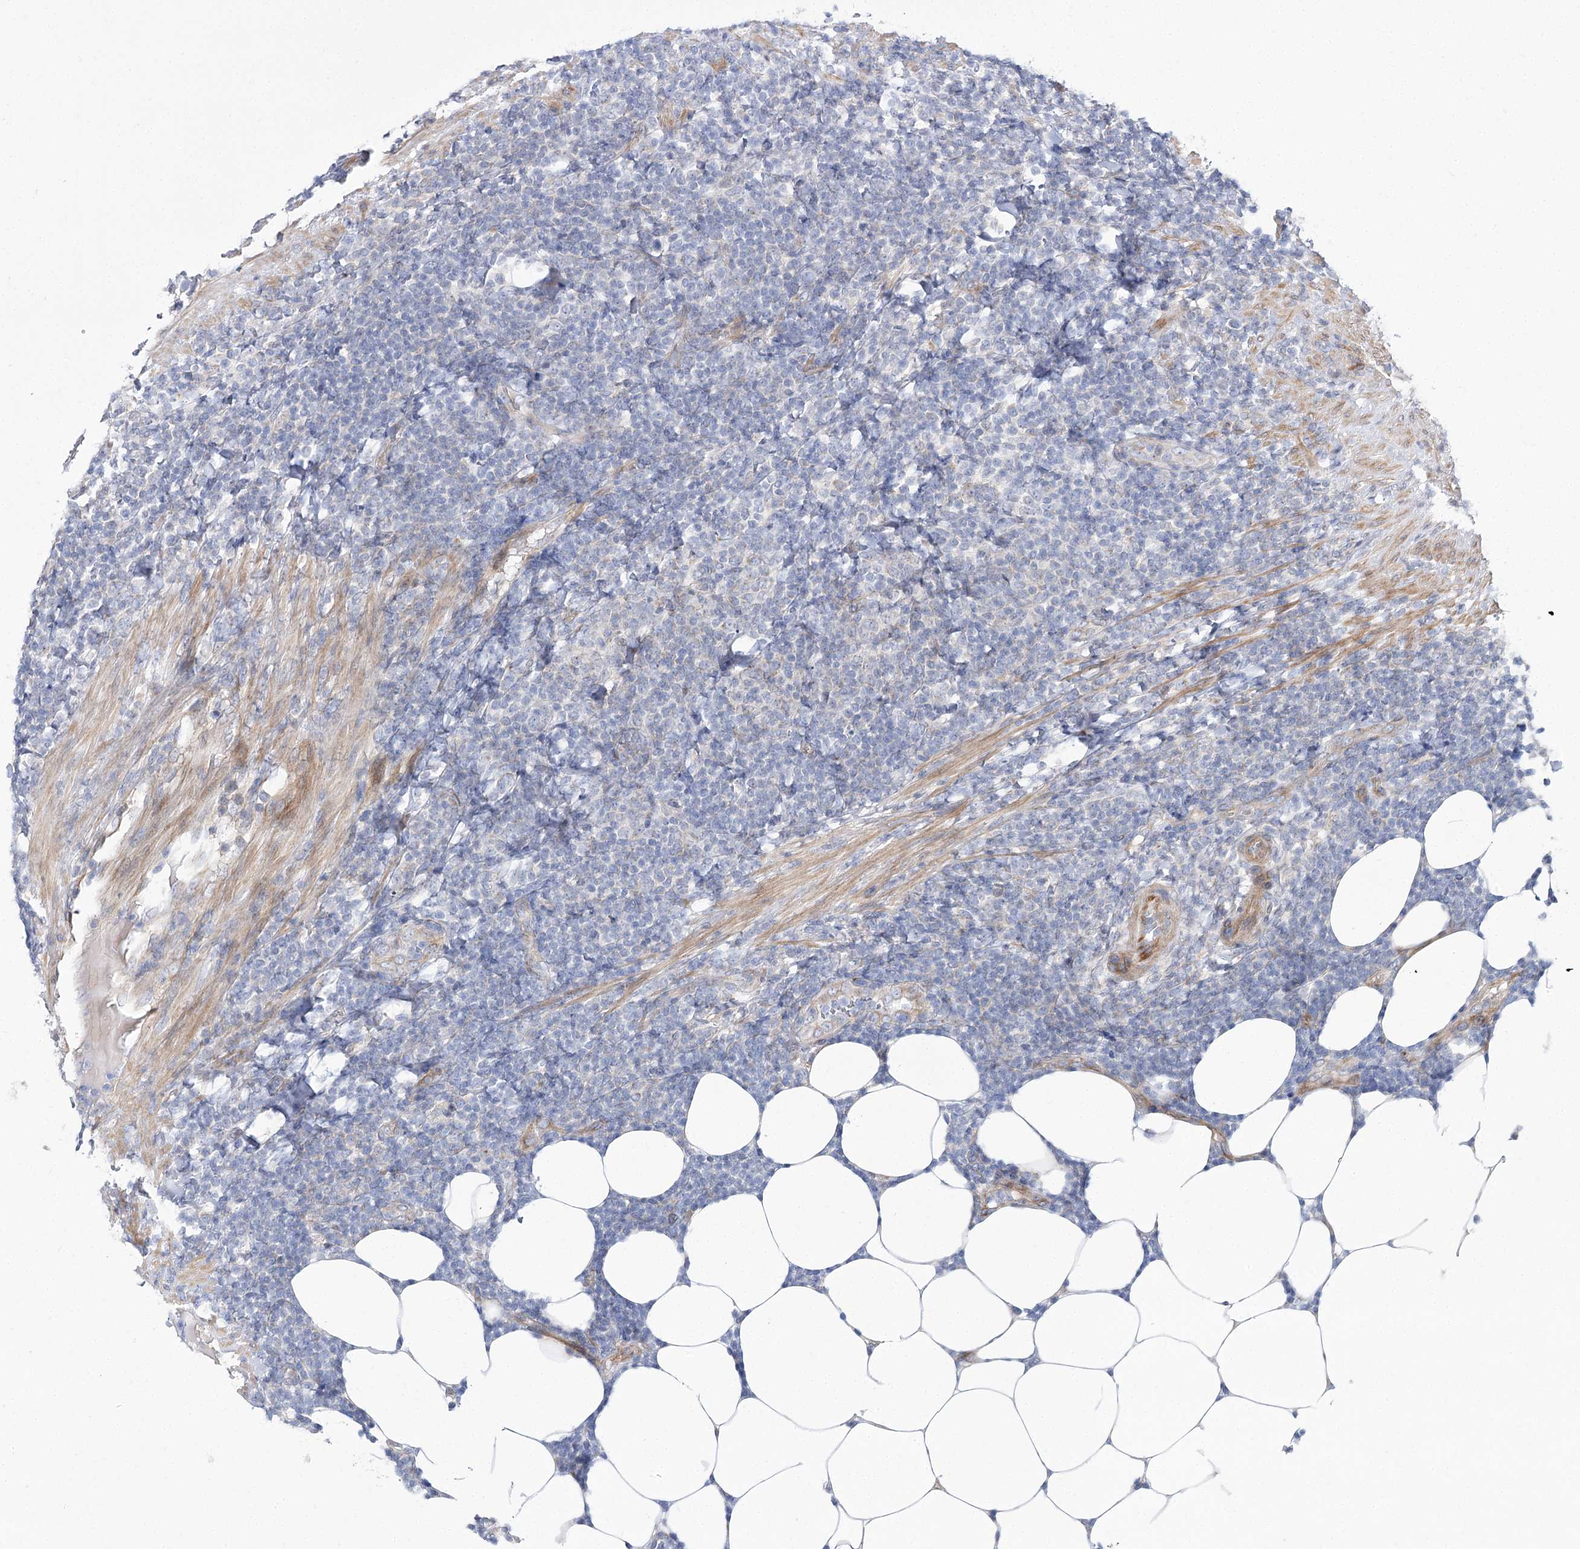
{"staining": {"intensity": "negative", "quantity": "none", "location": "none"}, "tissue": "lymphoma", "cell_type": "Tumor cells", "image_type": "cancer", "snomed": [{"axis": "morphology", "description": "Malignant lymphoma, non-Hodgkin's type, Low grade"}, {"axis": "topography", "description": "Lymph node"}], "caption": "Tumor cells show no significant protein staining in malignant lymphoma, non-Hodgkin's type (low-grade). The staining was performed using DAB (3,3'-diaminobenzidine) to visualize the protein expression in brown, while the nuclei were stained in blue with hematoxylin (Magnification: 20x).", "gene": "ARHGAP32", "patient": {"sex": "male", "age": 66}}